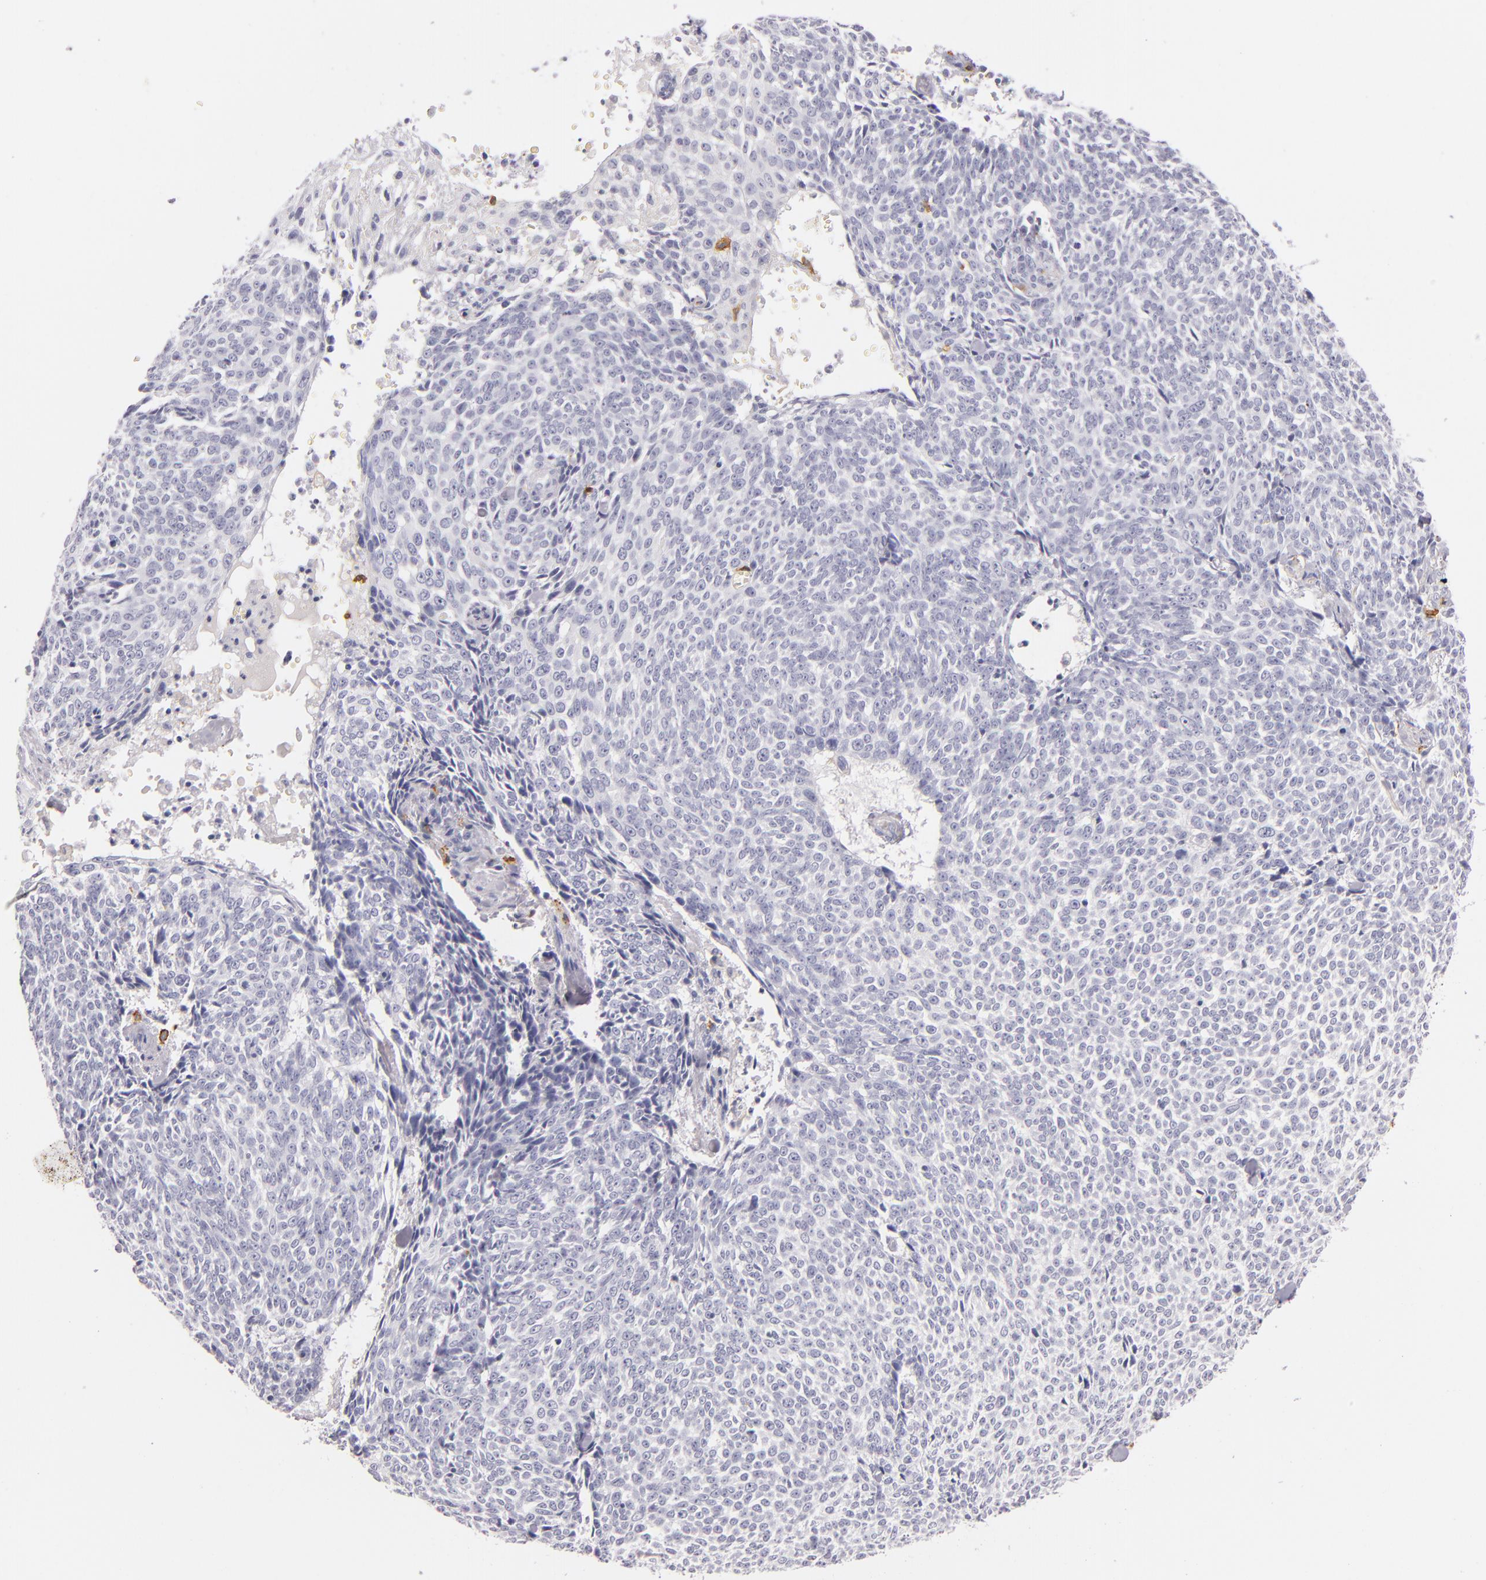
{"staining": {"intensity": "negative", "quantity": "none", "location": "none"}, "tissue": "skin cancer", "cell_type": "Tumor cells", "image_type": "cancer", "snomed": [{"axis": "morphology", "description": "Basal cell carcinoma"}, {"axis": "topography", "description": "Skin"}], "caption": "Skin cancer was stained to show a protein in brown. There is no significant staining in tumor cells.", "gene": "LAT", "patient": {"sex": "female", "age": 89}}